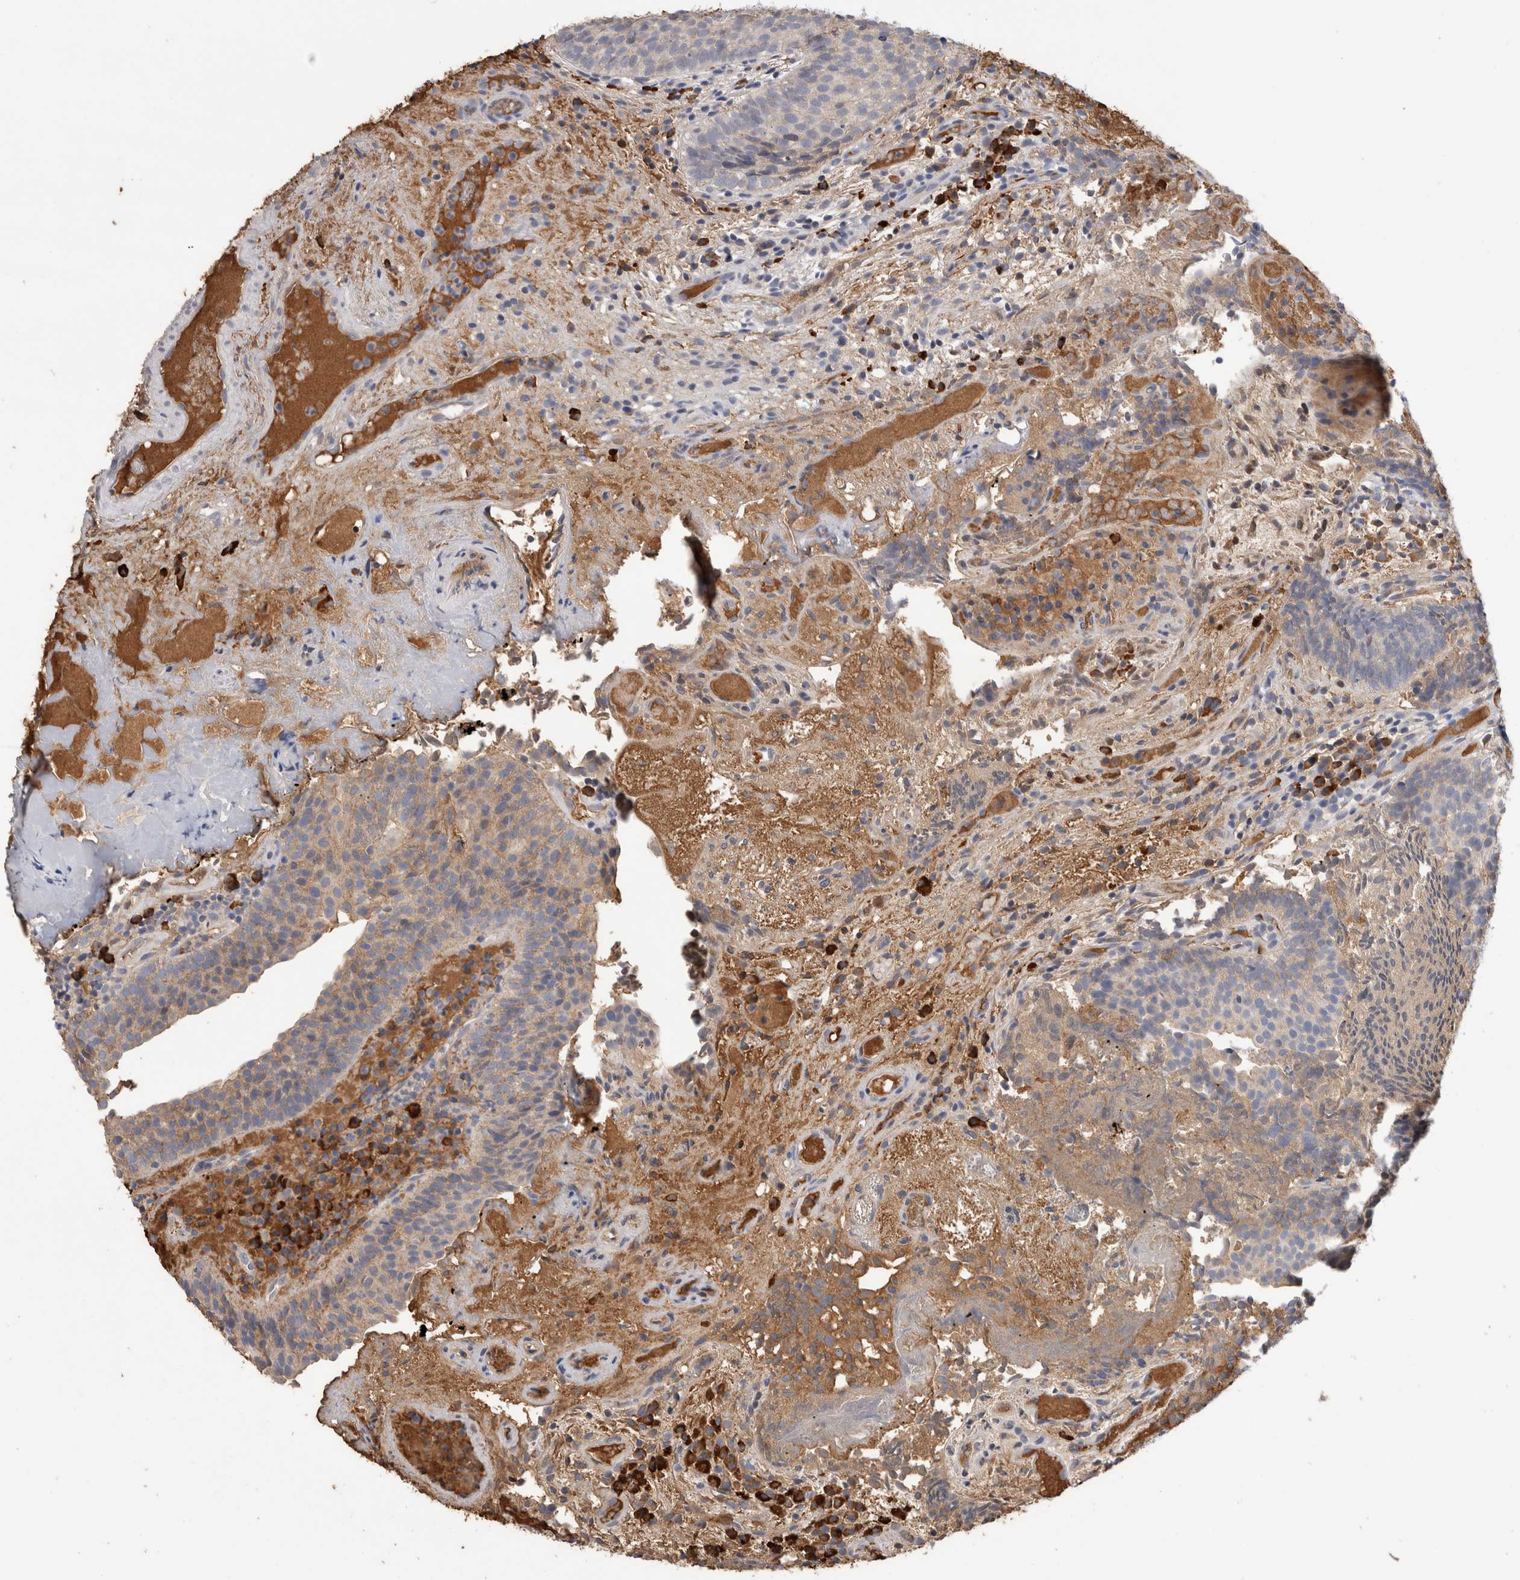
{"staining": {"intensity": "weak", "quantity": "25%-75%", "location": "cytoplasmic/membranous"}, "tissue": "urothelial cancer", "cell_type": "Tumor cells", "image_type": "cancer", "snomed": [{"axis": "morphology", "description": "Urothelial carcinoma, Low grade"}, {"axis": "topography", "description": "Urinary bladder"}], "caption": "High-power microscopy captured an IHC photomicrograph of urothelial carcinoma (low-grade), revealing weak cytoplasmic/membranous positivity in about 25%-75% of tumor cells.", "gene": "PPP3CC", "patient": {"sex": "male", "age": 86}}